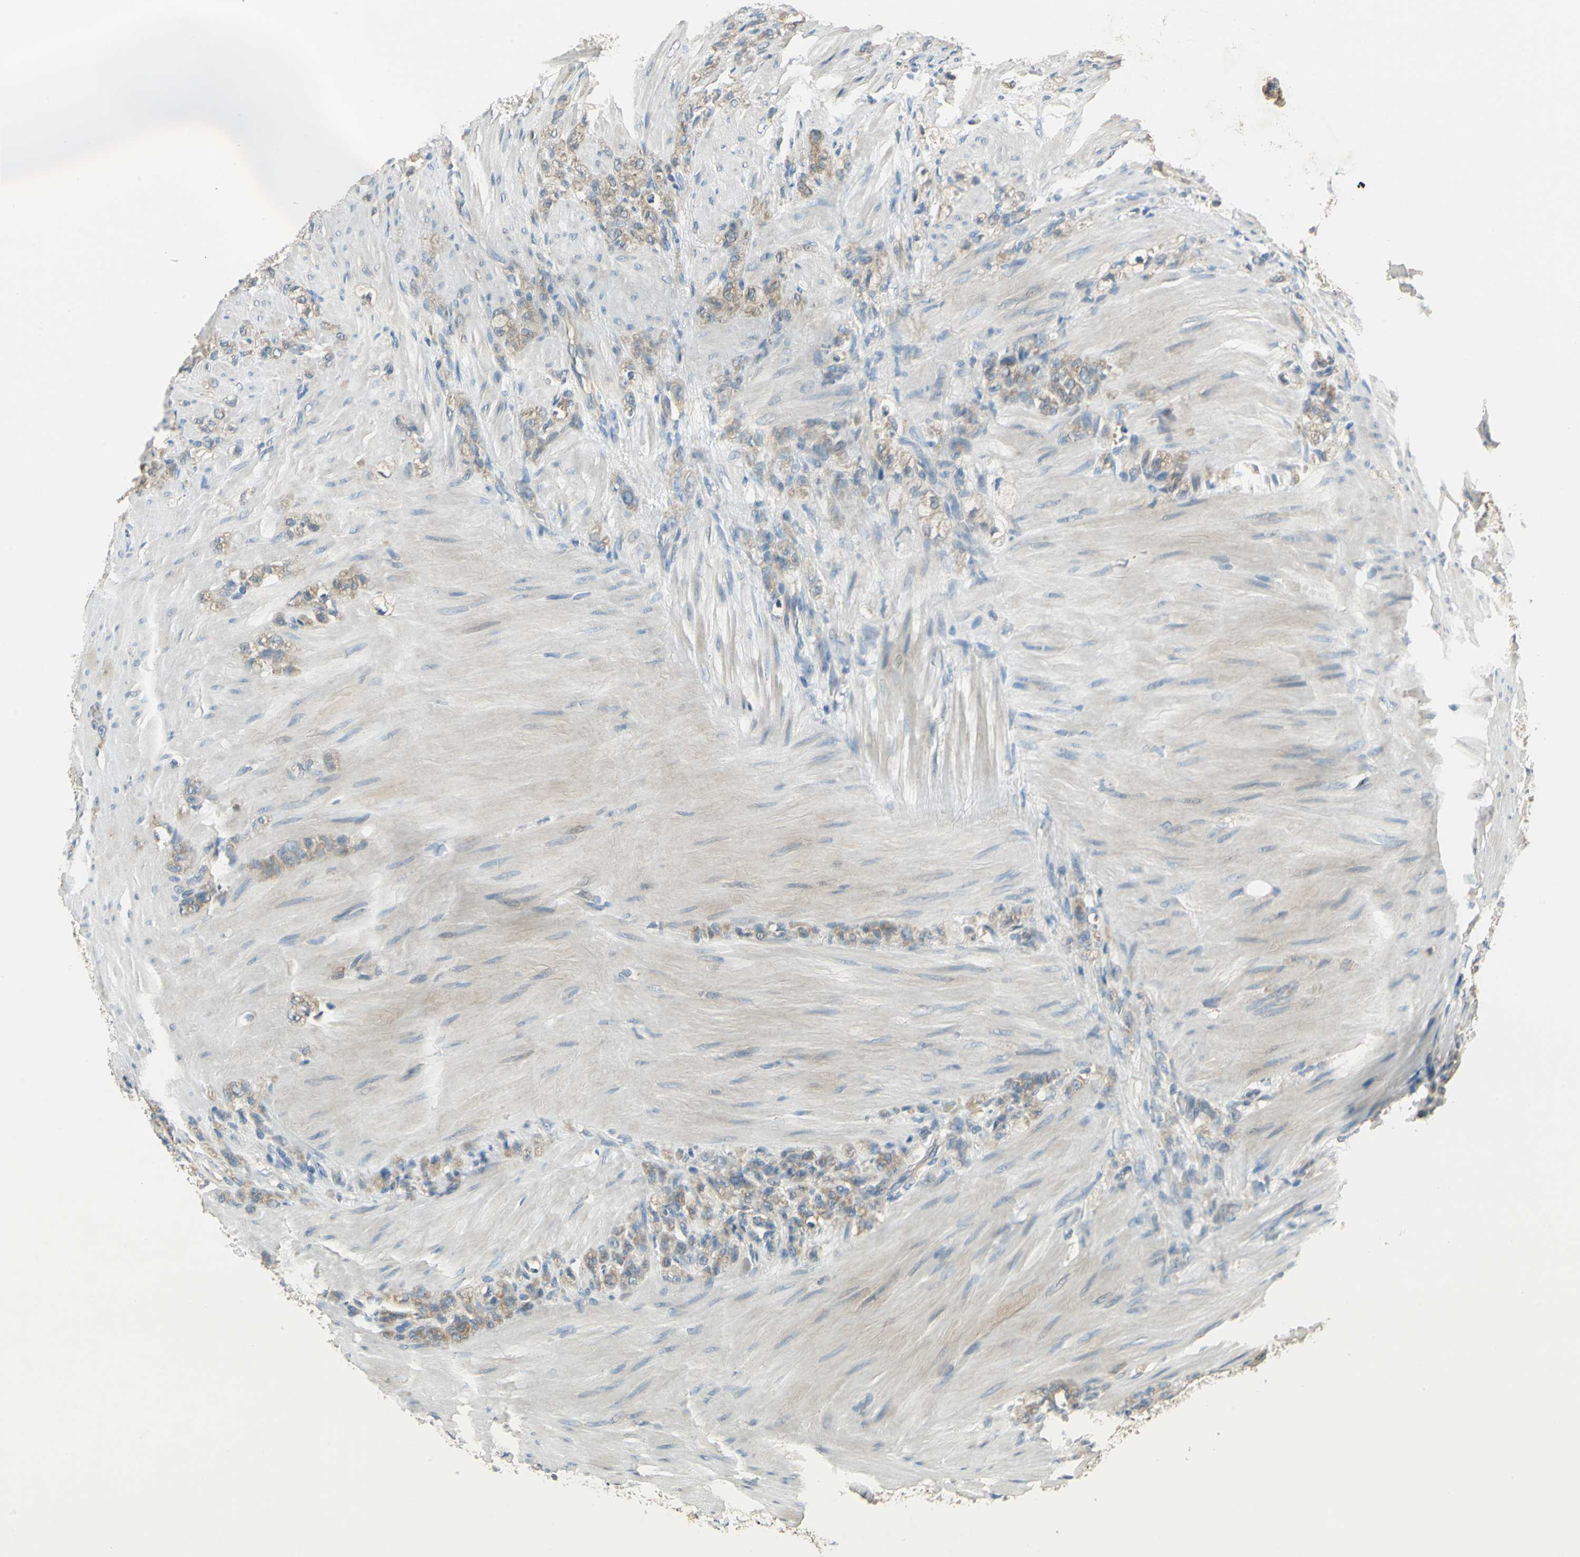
{"staining": {"intensity": "moderate", "quantity": ">75%", "location": "cytoplasmic/membranous"}, "tissue": "stomach cancer", "cell_type": "Tumor cells", "image_type": "cancer", "snomed": [{"axis": "morphology", "description": "Adenocarcinoma, NOS"}, {"axis": "topography", "description": "Stomach"}], "caption": "Stomach adenocarcinoma stained for a protein shows moderate cytoplasmic/membranous positivity in tumor cells.", "gene": "SHC2", "patient": {"sex": "male", "age": 82}}